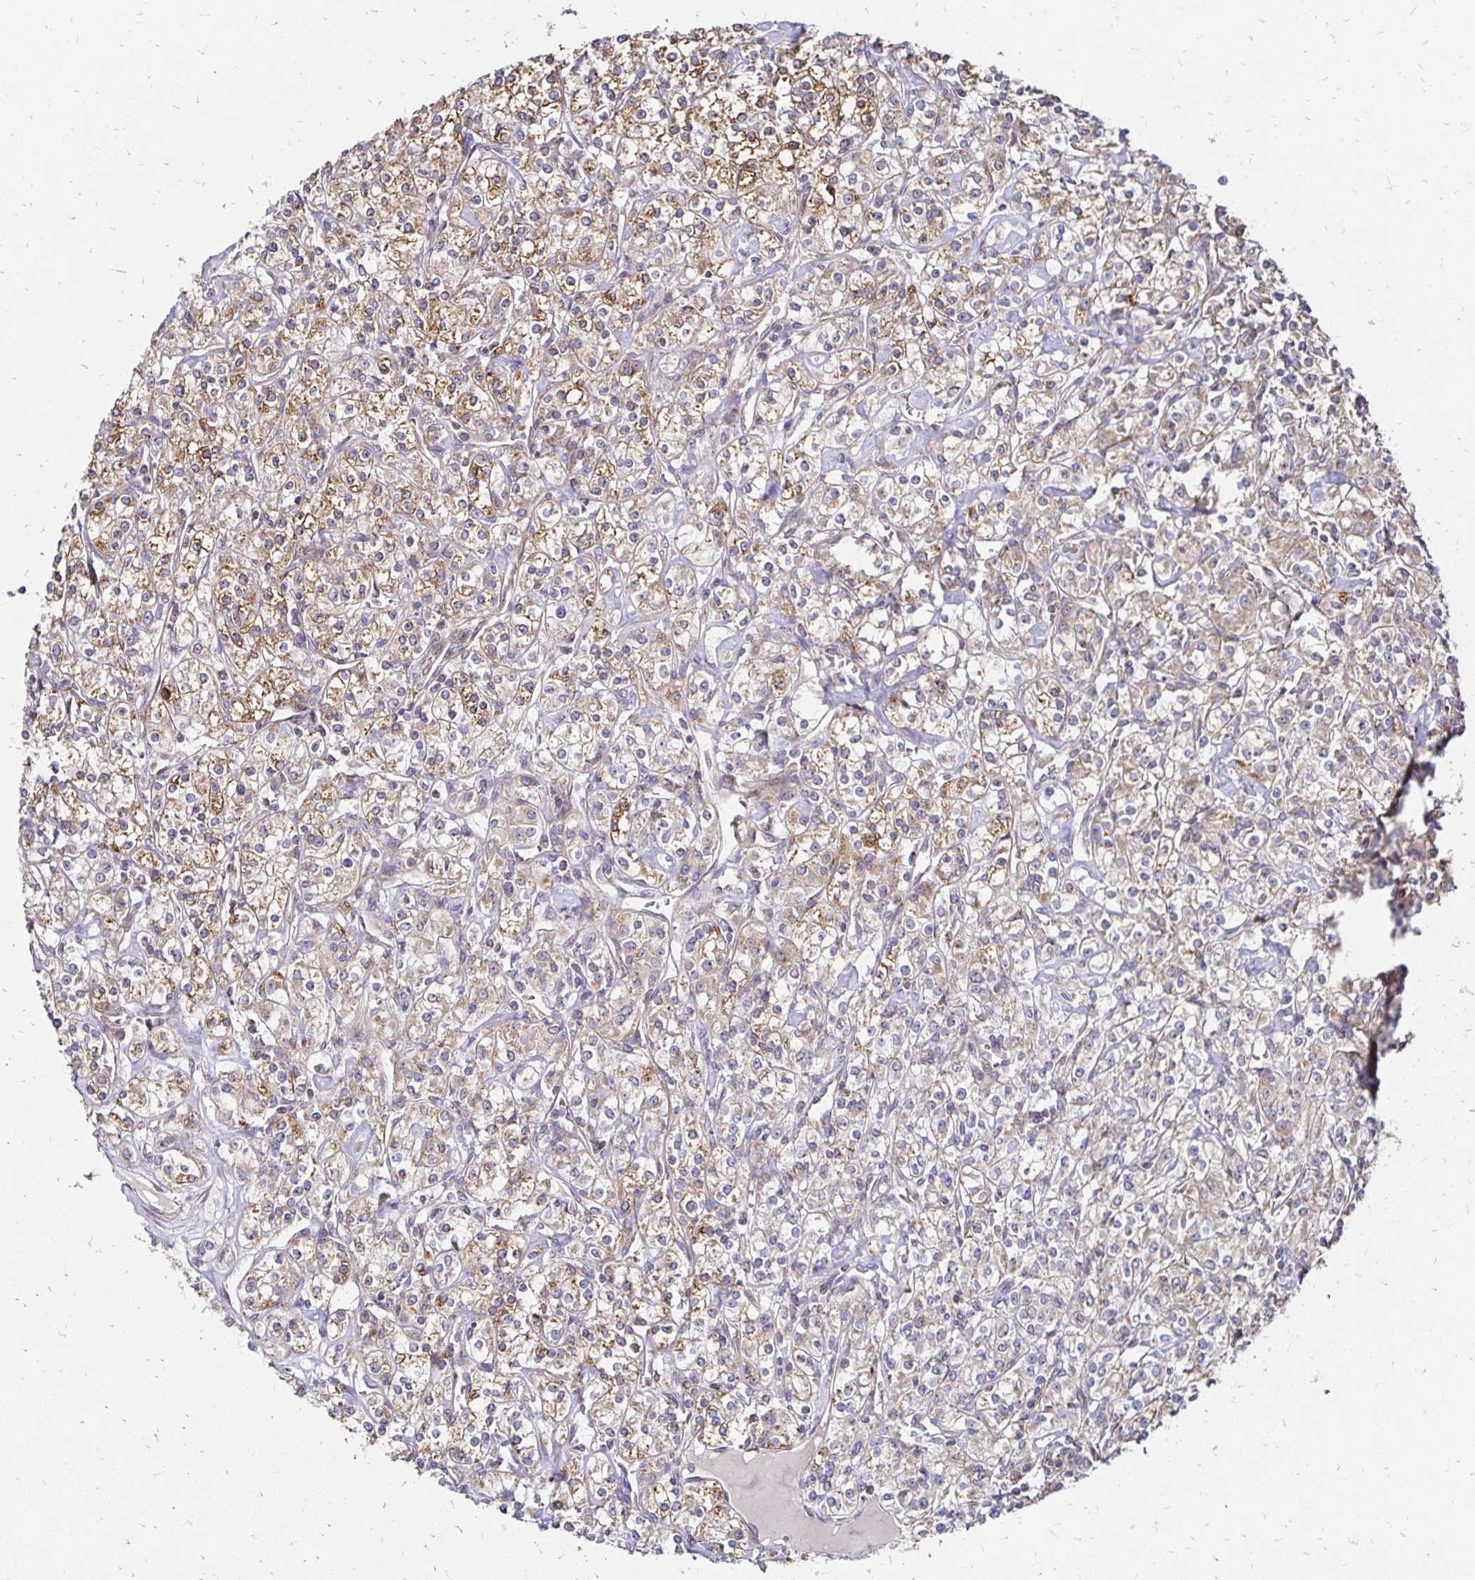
{"staining": {"intensity": "moderate", "quantity": "25%-75%", "location": "cytoplasmic/membranous"}, "tissue": "renal cancer", "cell_type": "Tumor cells", "image_type": "cancer", "snomed": [{"axis": "morphology", "description": "Adenocarcinoma, NOS"}, {"axis": "topography", "description": "Kidney"}], "caption": "IHC photomicrograph of neoplastic tissue: renal cancer (adenocarcinoma) stained using immunohistochemistry exhibits medium levels of moderate protein expression localized specifically in the cytoplasmic/membranous of tumor cells, appearing as a cytoplasmic/membranous brown color.", "gene": "ZW10", "patient": {"sex": "male", "age": 77}}